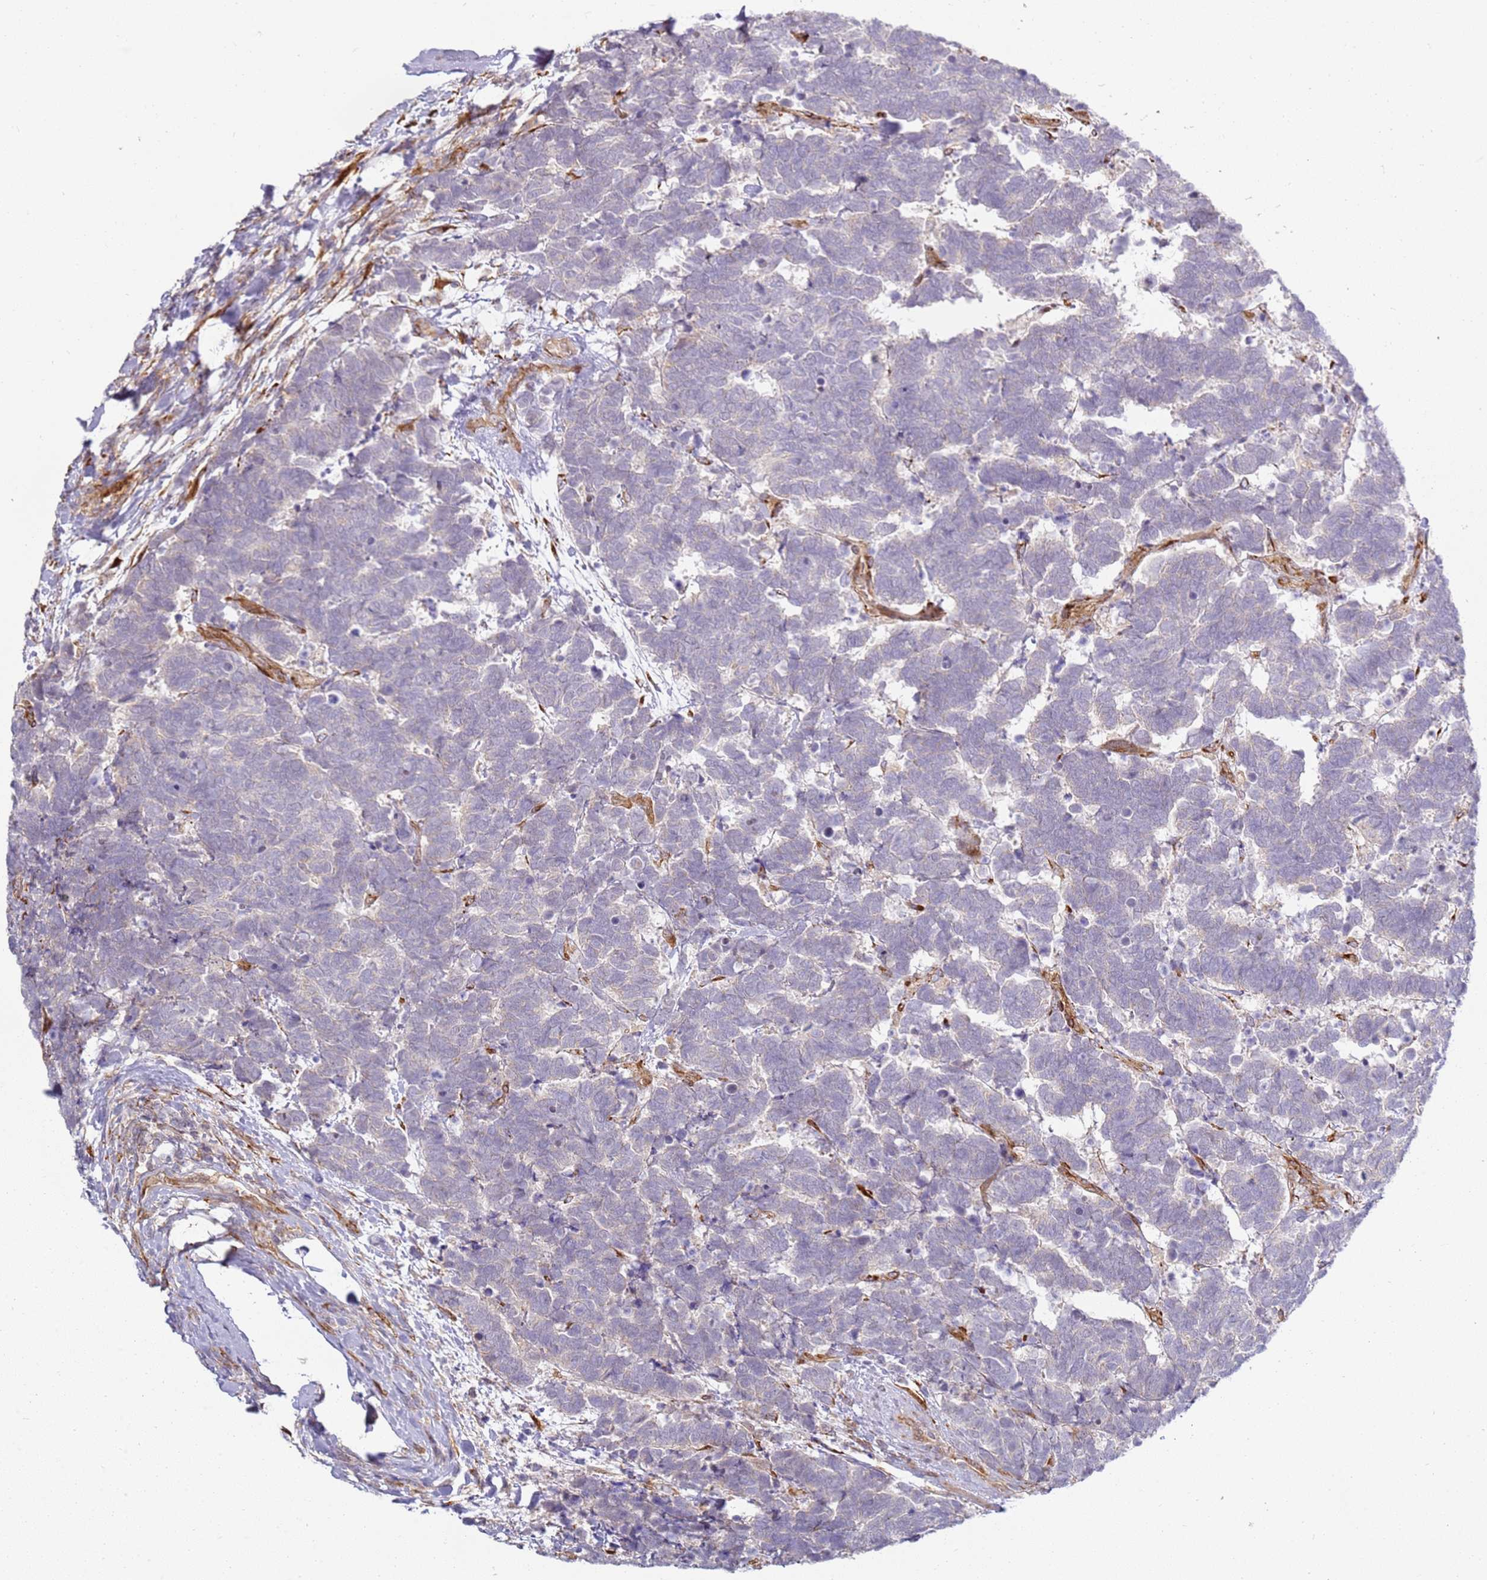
{"staining": {"intensity": "negative", "quantity": "none", "location": "none"}, "tissue": "carcinoid", "cell_type": "Tumor cells", "image_type": "cancer", "snomed": [{"axis": "morphology", "description": "Carcinoma, NOS"}, {"axis": "morphology", "description": "Carcinoid, malignant, NOS"}, {"axis": "topography", "description": "Urinary bladder"}], "caption": "The photomicrograph reveals no significant positivity in tumor cells of malignant carcinoid. (Immunohistochemistry (ihc), brightfield microscopy, high magnification).", "gene": "GRAP", "patient": {"sex": "male", "age": 57}}